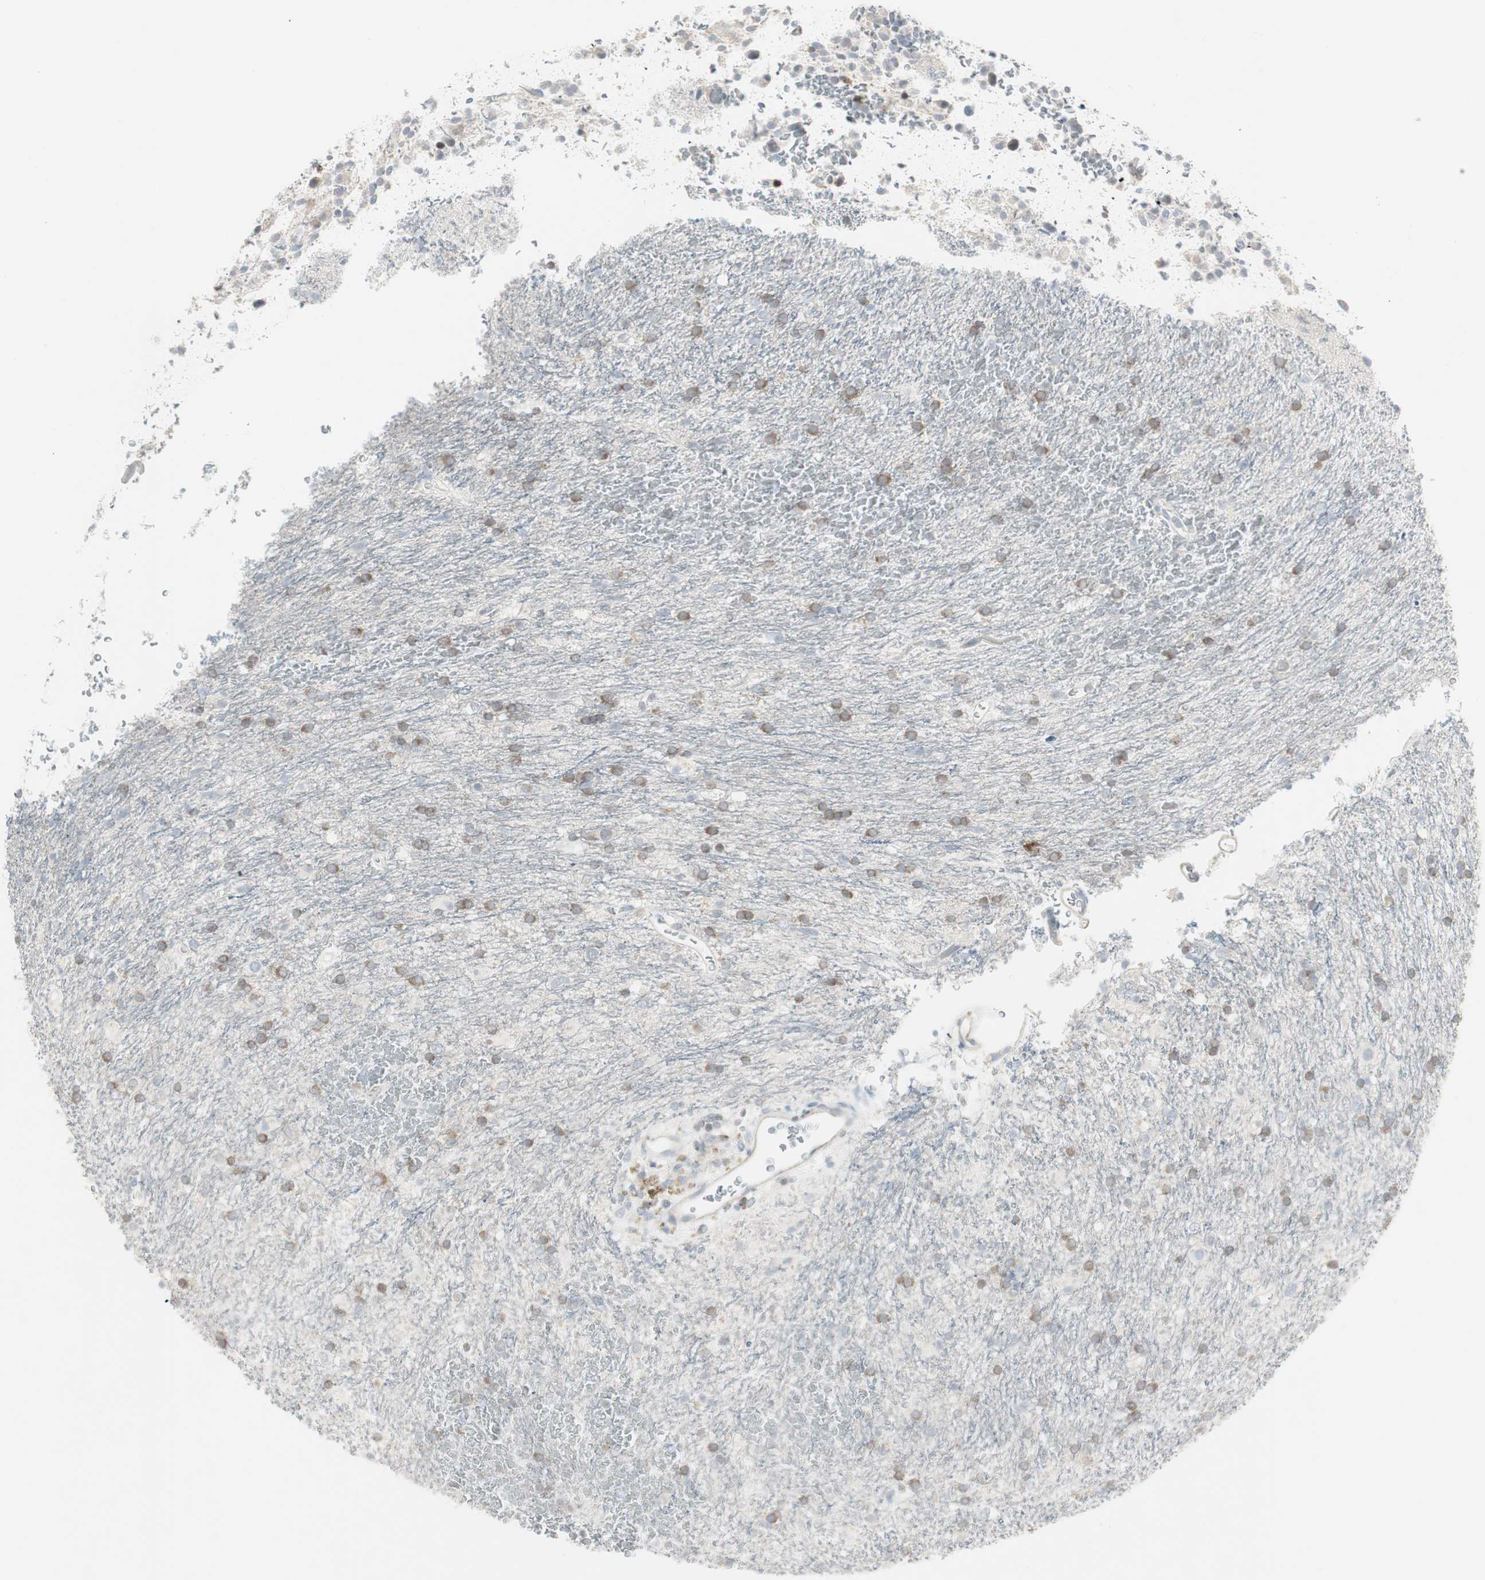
{"staining": {"intensity": "weak", "quantity": ">75%", "location": "cytoplasmic/membranous"}, "tissue": "glioma", "cell_type": "Tumor cells", "image_type": "cancer", "snomed": [{"axis": "morphology", "description": "Glioma, malignant, Low grade"}, {"axis": "topography", "description": "Brain"}], "caption": "Glioma stained for a protein shows weak cytoplasmic/membranous positivity in tumor cells.", "gene": "MAP4K4", "patient": {"sex": "male", "age": 77}}